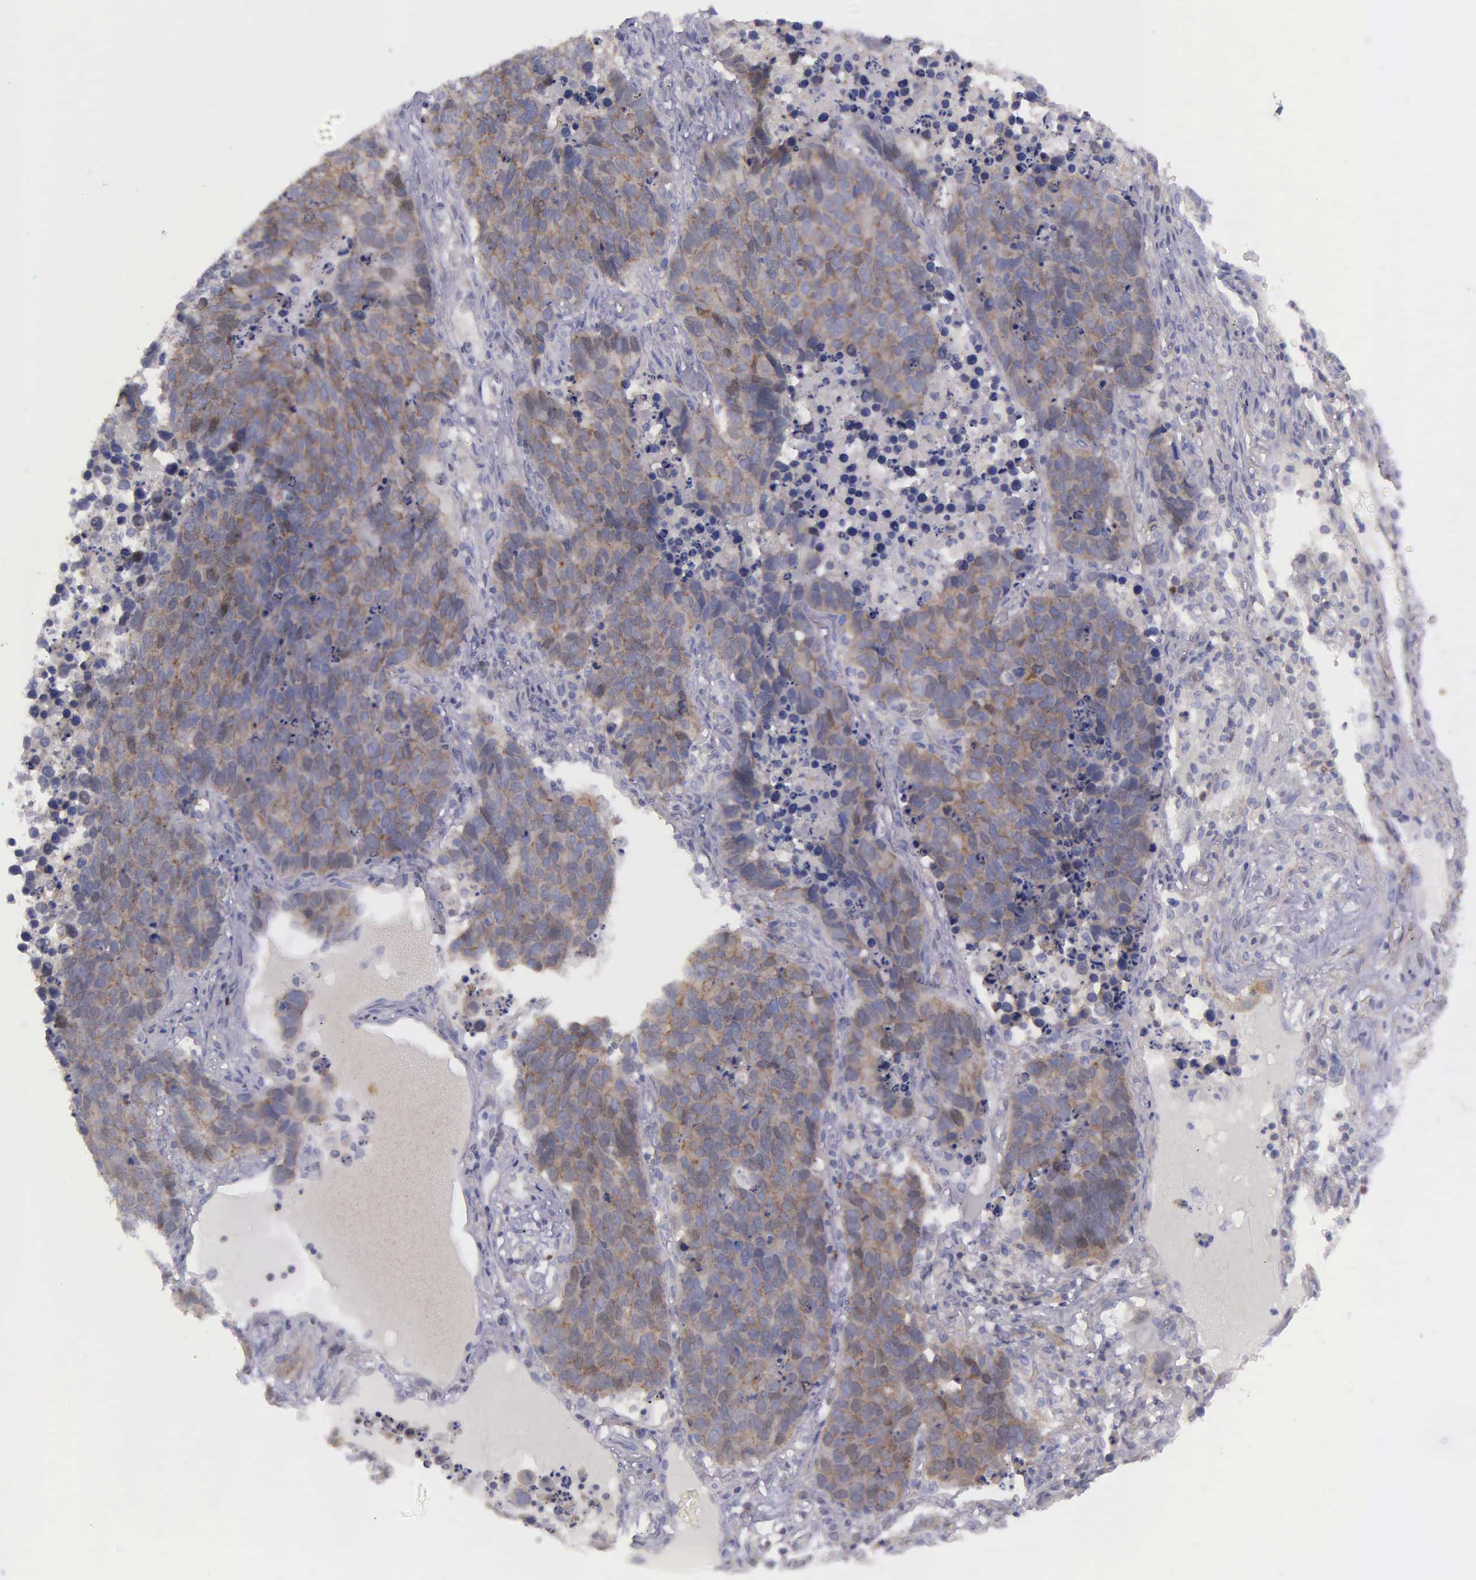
{"staining": {"intensity": "weak", "quantity": "25%-75%", "location": "cytoplasmic/membranous"}, "tissue": "lung cancer", "cell_type": "Tumor cells", "image_type": "cancer", "snomed": [{"axis": "morphology", "description": "Carcinoid, malignant, NOS"}, {"axis": "topography", "description": "Lung"}], "caption": "Lung cancer (malignant carcinoid) stained for a protein displays weak cytoplasmic/membranous positivity in tumor cells.", "gene": "MICAL3", "patient": {"sex": "male", "age": 60}}